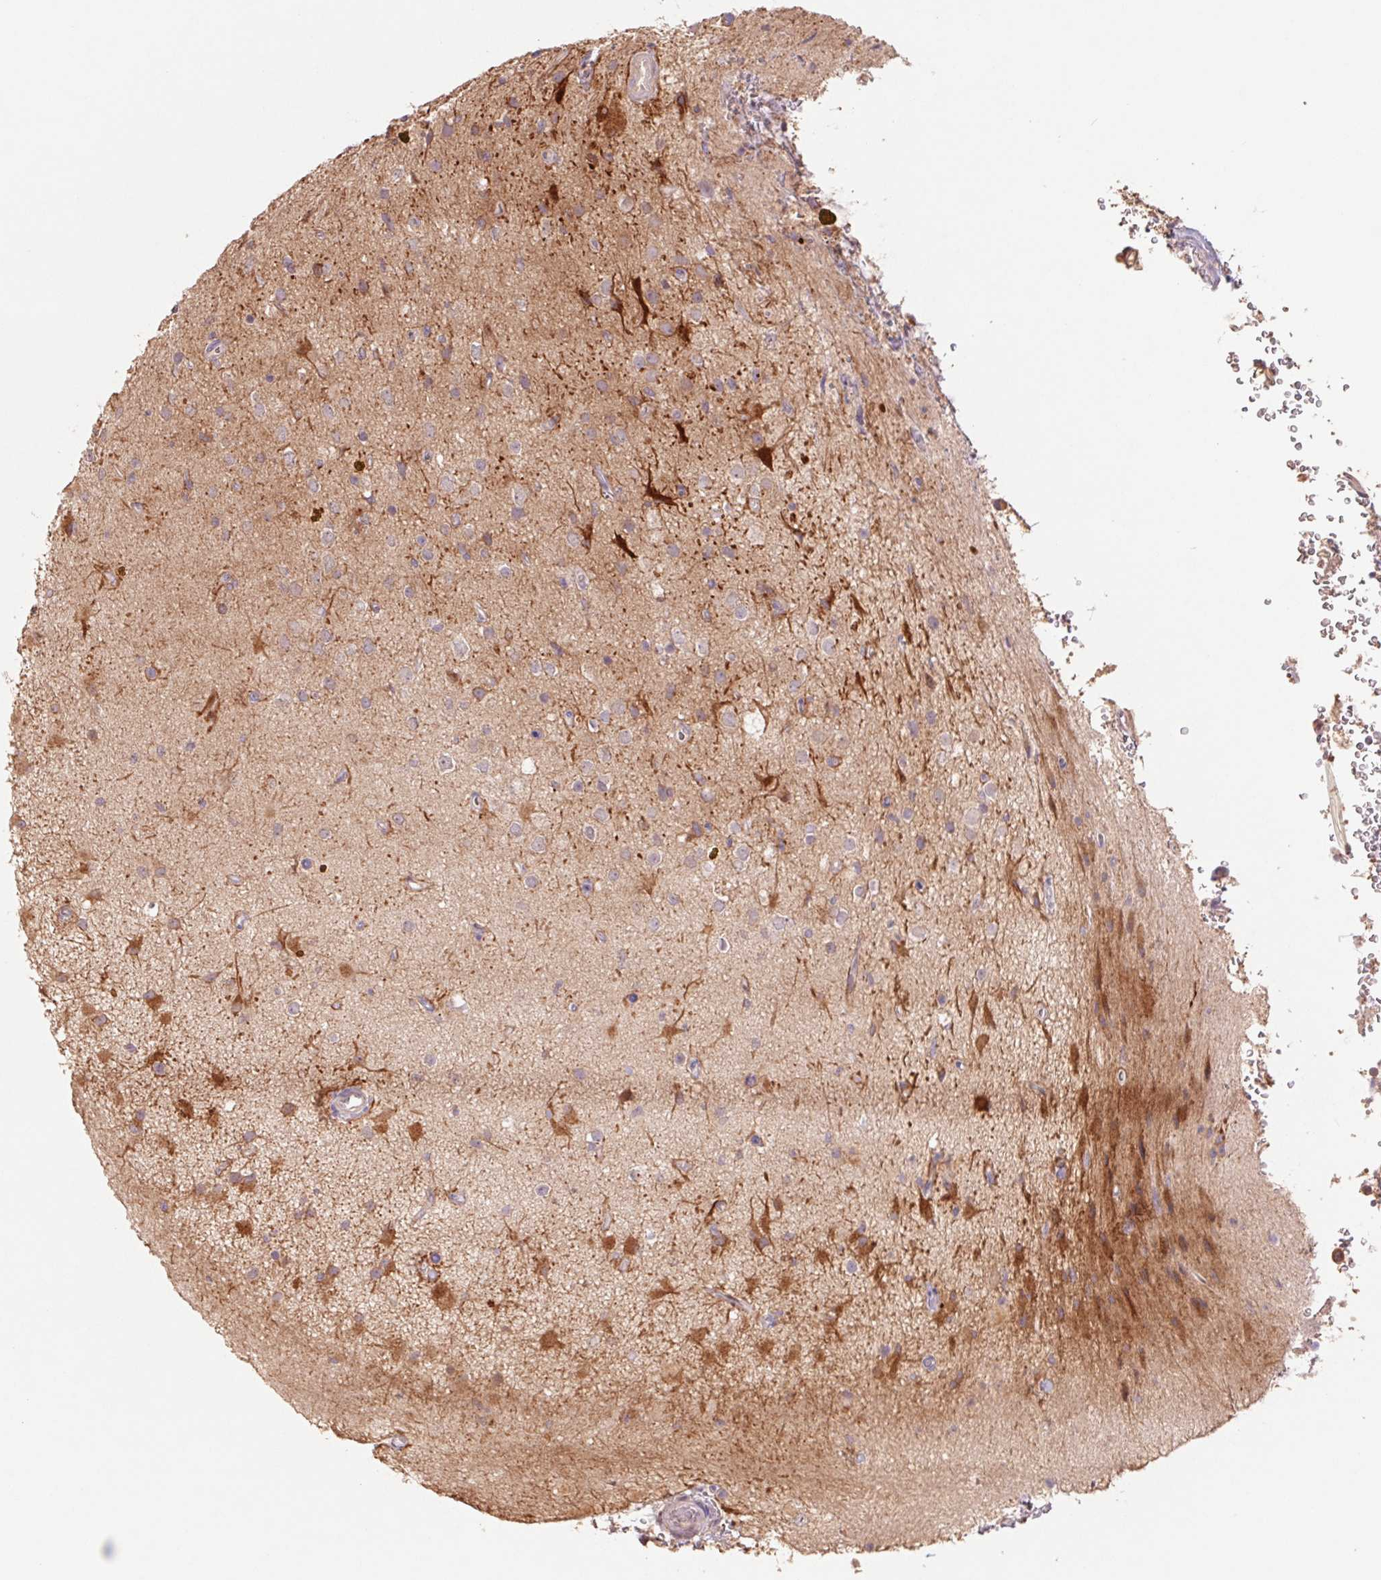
{"staining": {"intensity": "moderate", "quantity": ">75%", "location": "cytoplasmic/membranous"}, "tissue": "glioma", "cell_type": "Tumor cells", "image_type": "cancer", "snomed": [{"axis": "morphology", "description": "Glioma, malignant, High grade"}, {"axis": "topography", "description": "Brain"}], "caption": "DAB (3,3'-diaminobenzidine) immunohistochemical staining of human high-grade glioma (malignant) exhibits moderate cytoplasmic/membranous protein positivity in approximately >75% of tumor cells. Nuclei are stained in blue.", "gene": "GRM2", "patient": {"sex": "male", "age": 39}}